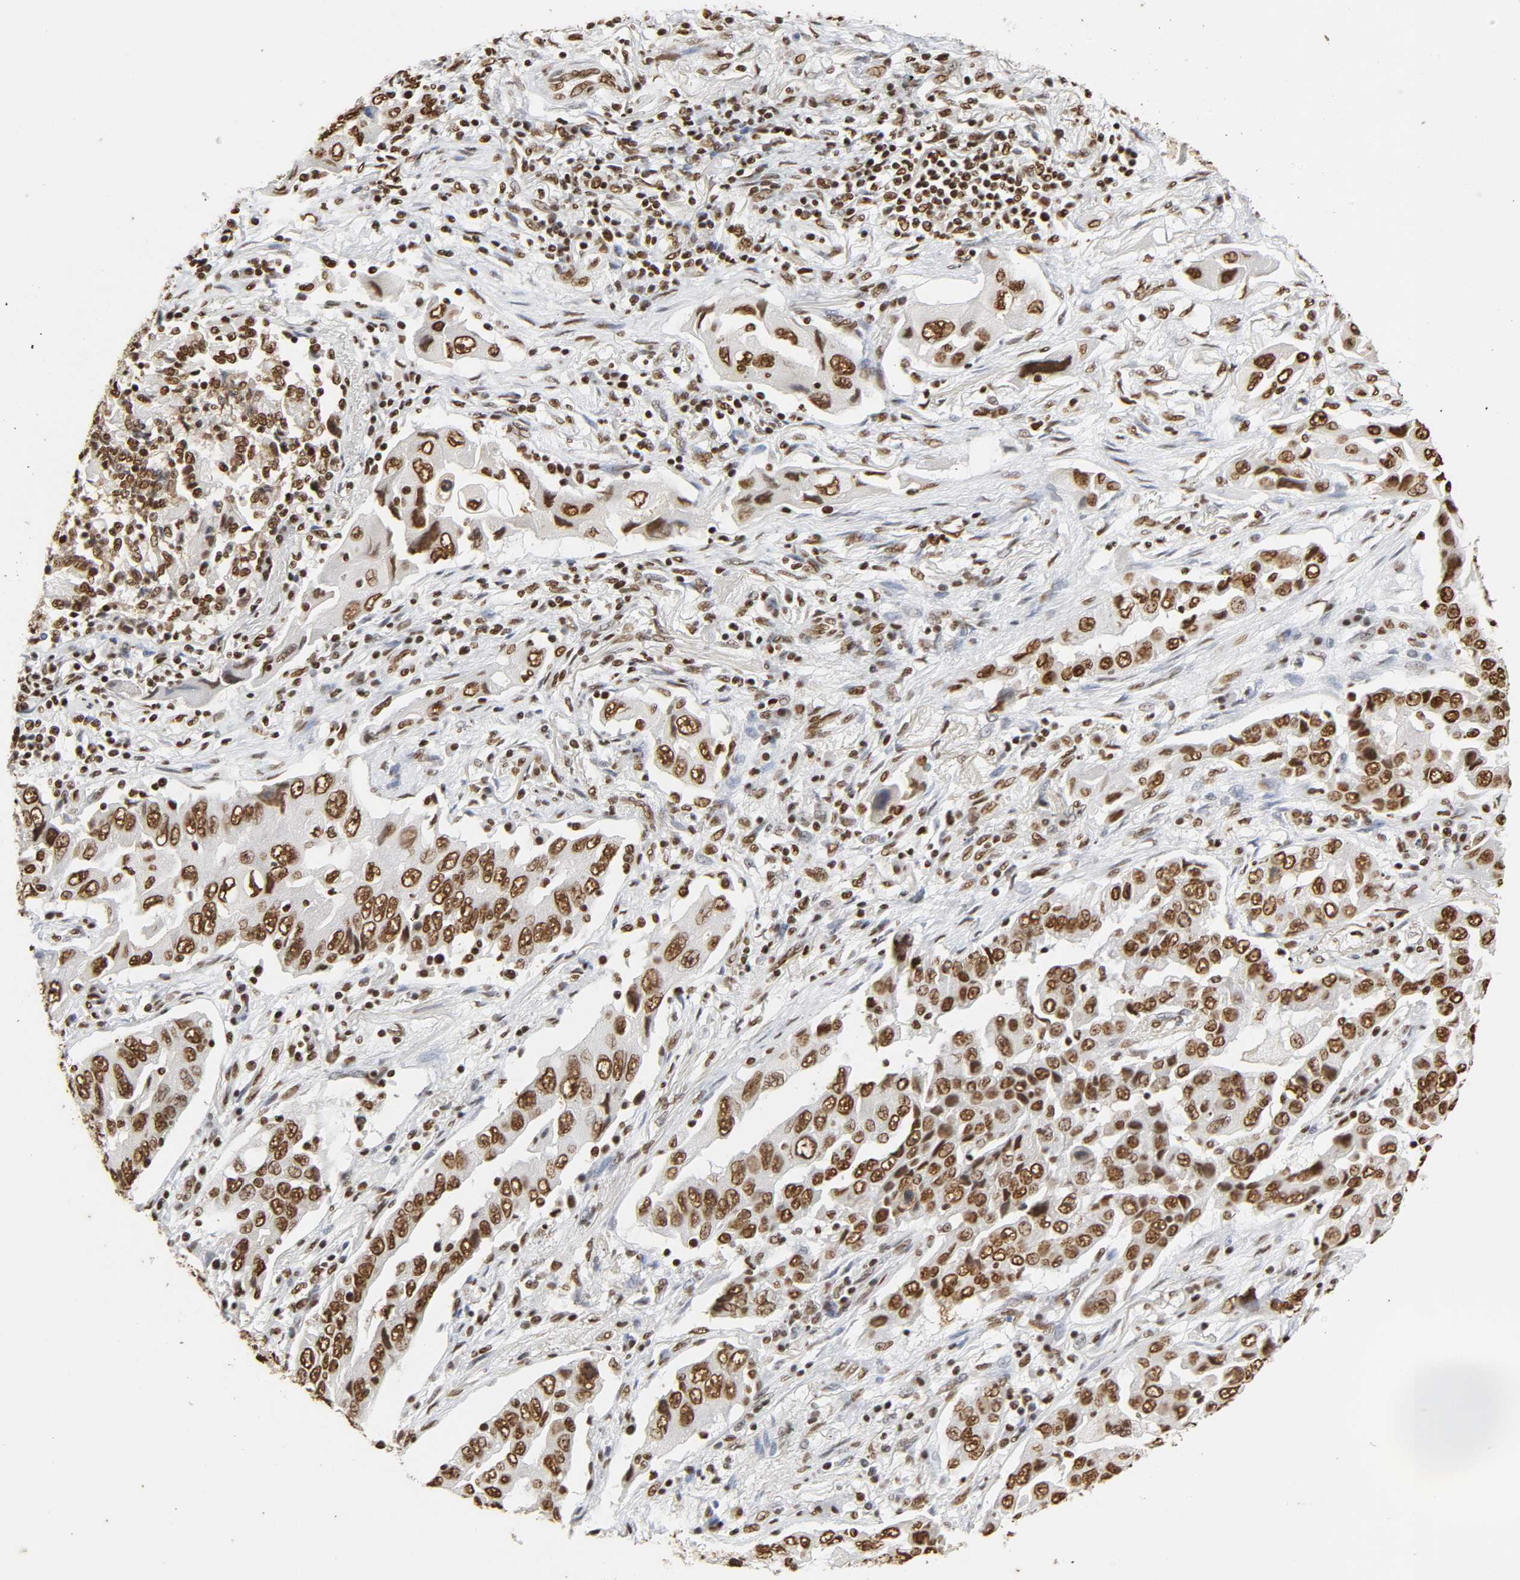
{"staining": {"intensity": "strong", "quantity": ">75%", "location": "nuclear"}, "tissue": "lung cancer", "cell_type": "Tumor cells", "image_type": "cancer", "snomed": [{"axis": "morphology", "description": "Adenocarcinoma, NOS"}, {"axis": "topography", "description": "Lung"}], "caption": "This is an image of IHC staining of lung adenocarcinoma, which shows strong staining in the nuclear of tumor cells.", "gene": "HNRNPC", "patient": {"sex": "female", "age": 65}}